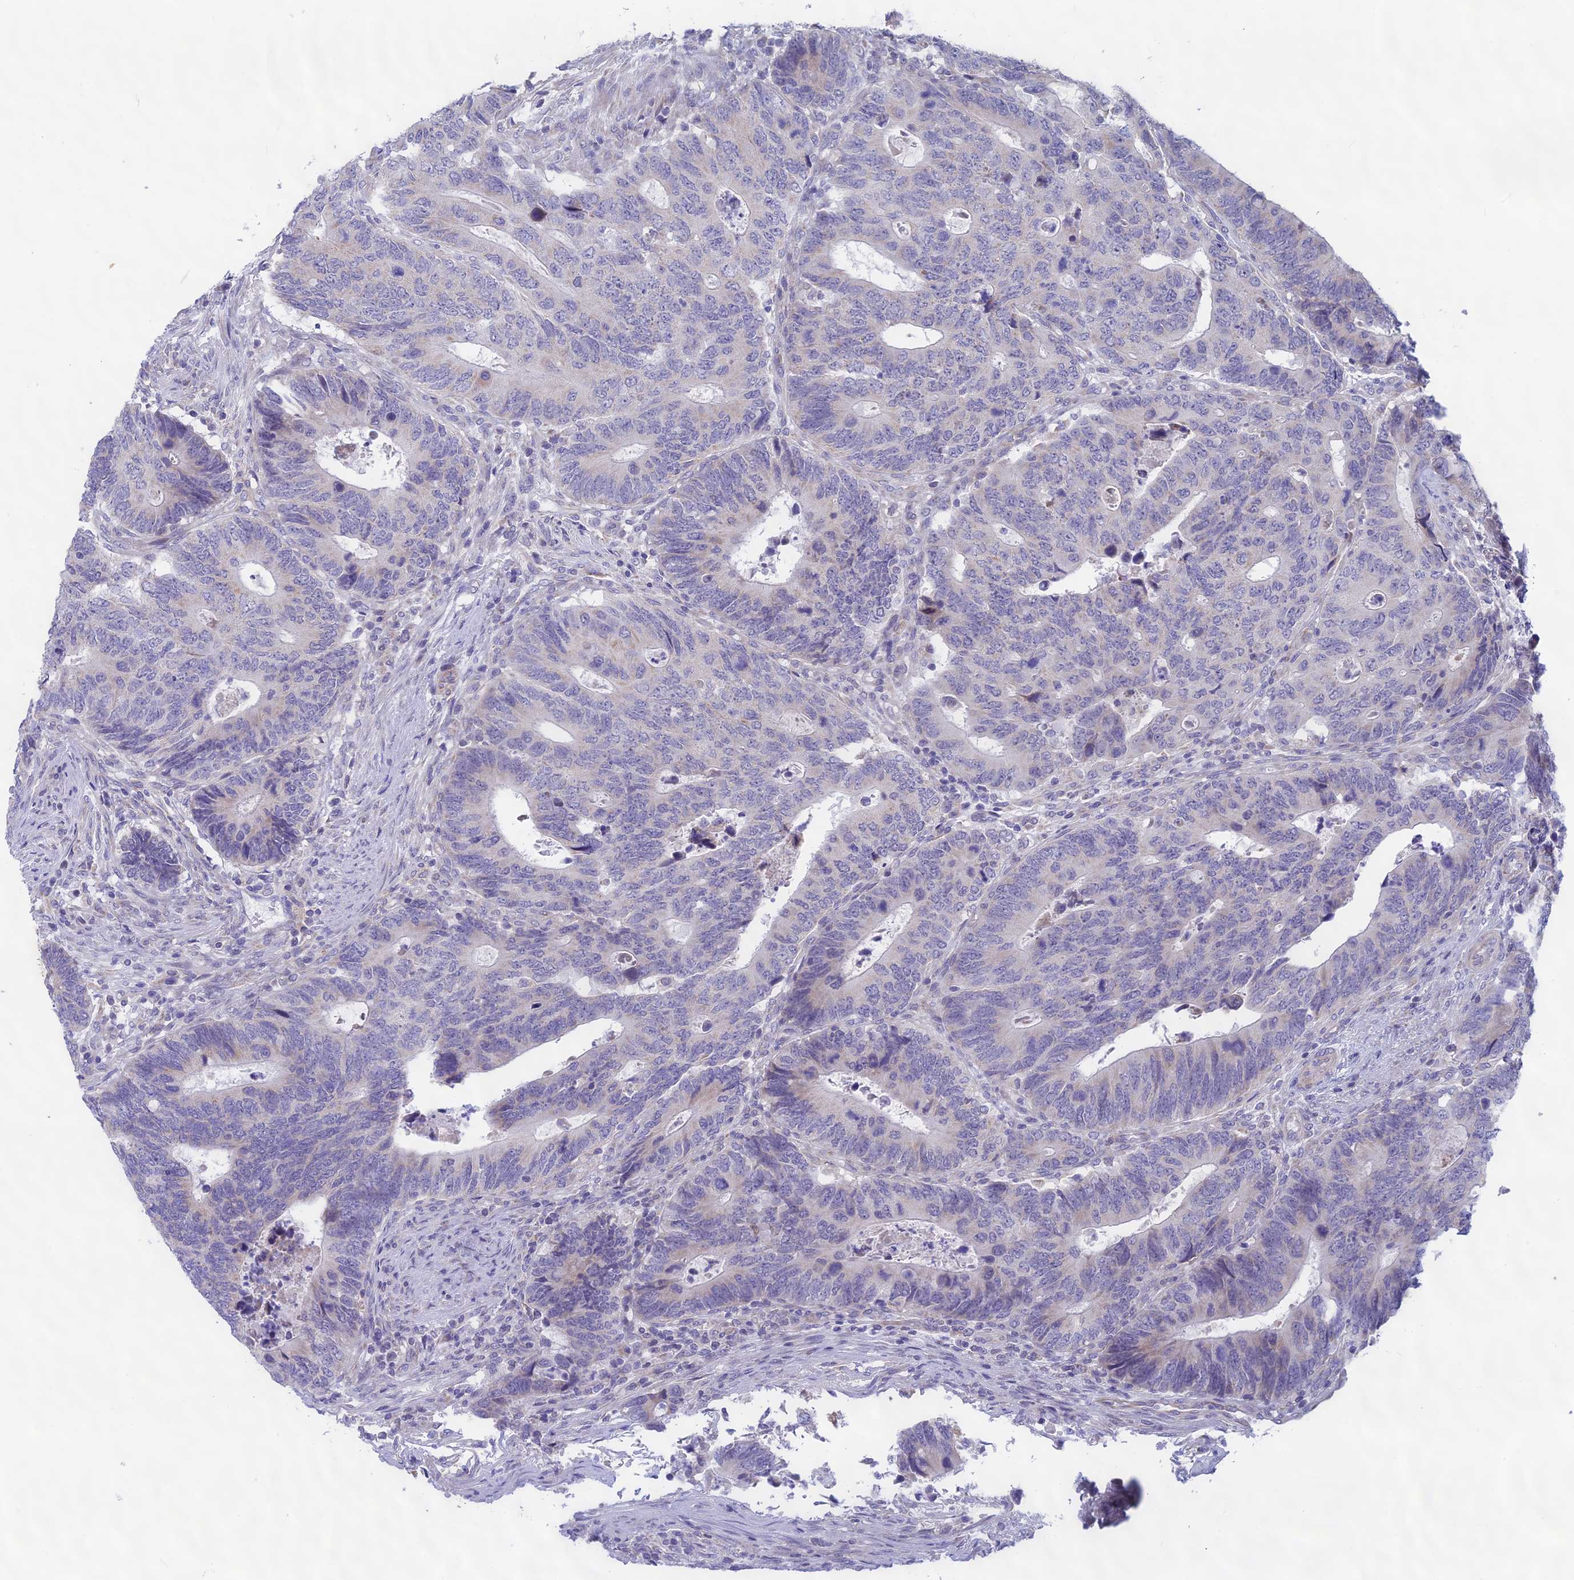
{"staining": {"intensity": "negative", "quantity": "none", "location": "none"}, "tissue": "colorectal cancer", "cell_type": "Tumor cells", "image_type": "cancer", "snomed": [{"axis": "morphology", "description": "Adenocarcinoma, NOS"}, {"axis": "topography", "description": "Colon"}], "caption": "Immunohistochemistry of colorectal adenocarcinoma shows no expression in tumor cells.", "gene": "PLAC9", "patient": {"sex": "male", "age": 87}}